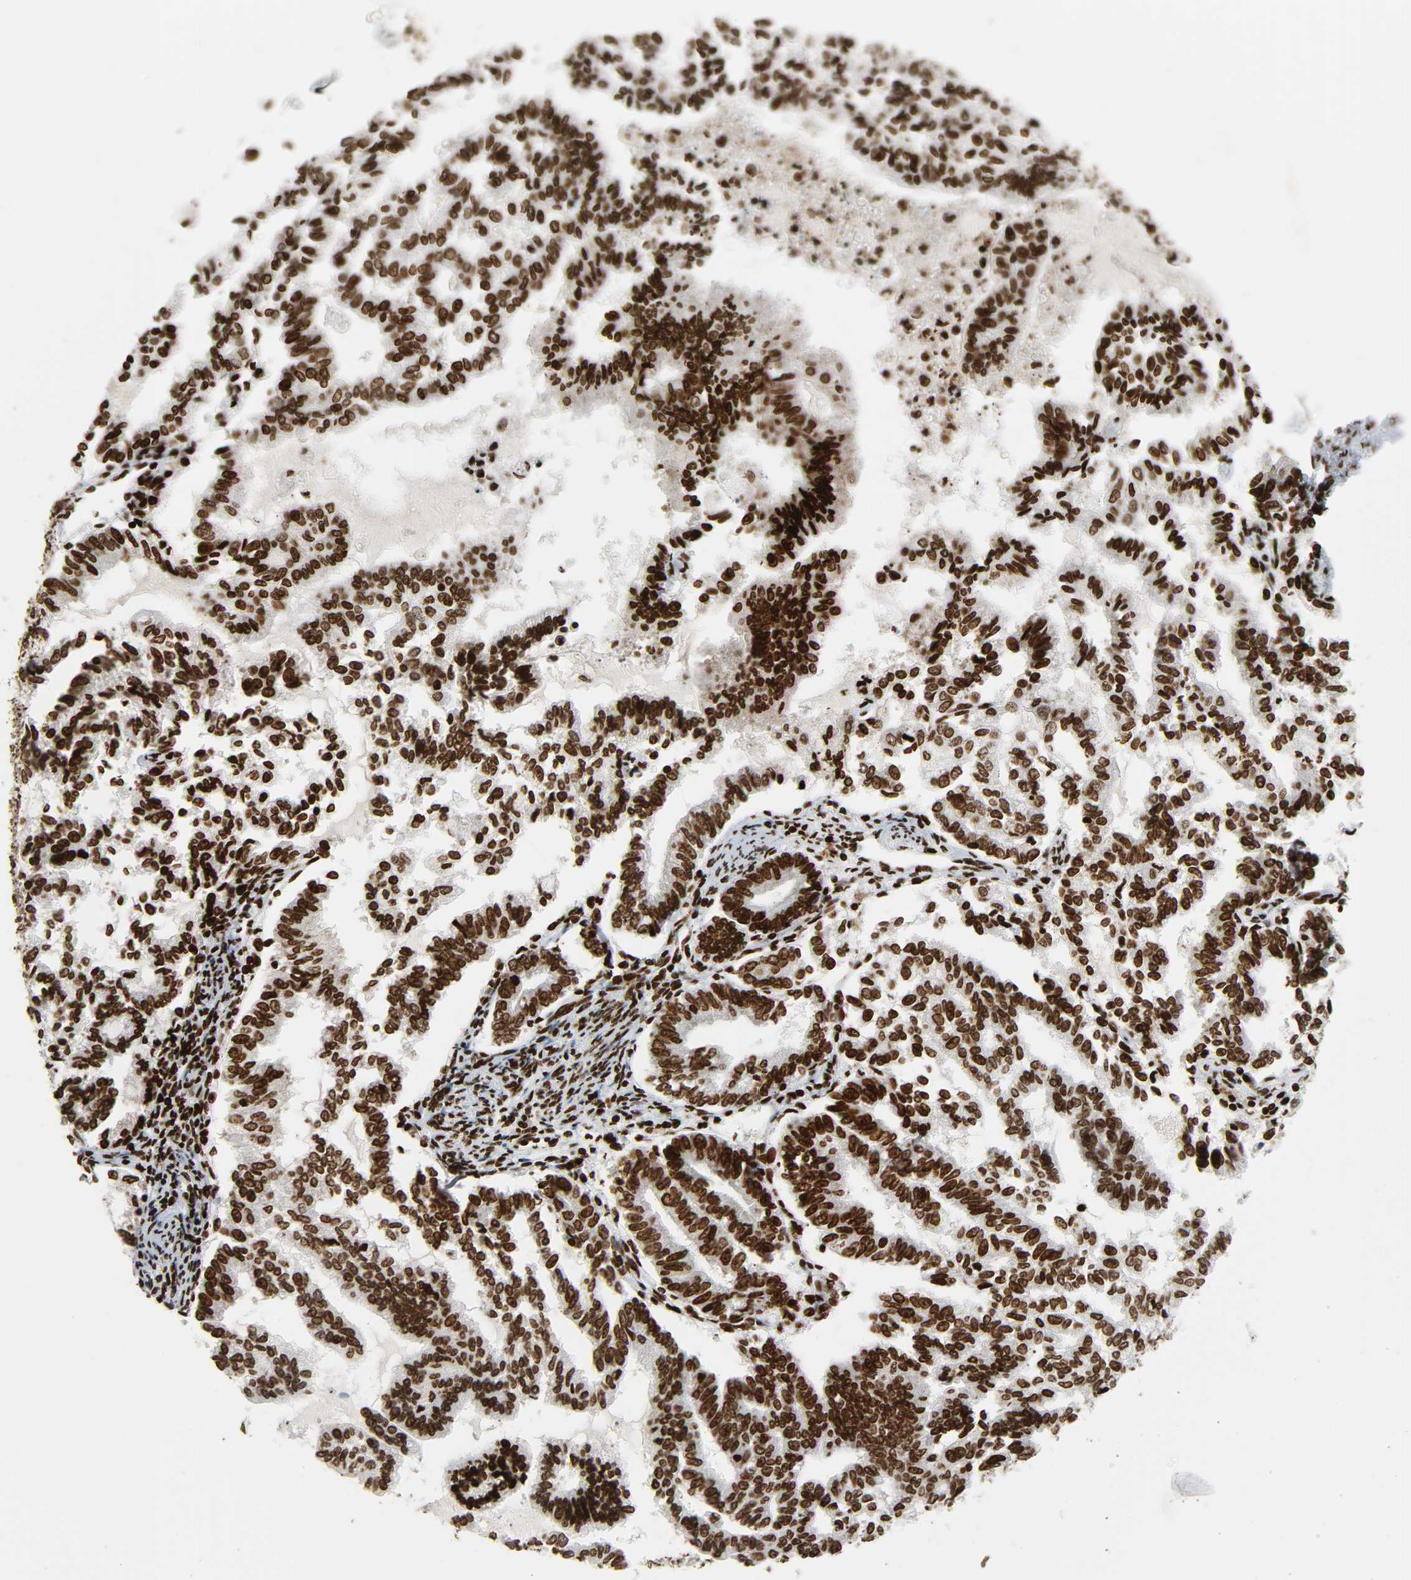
{"staining": {"intensity": "moderate", "quantity": ">75%", "location": "nuclear"}, "tissue": "endometrial cancer", "cell_type": "Tumor cells", "image_type": "cancer", "snomed": [{"axis": "morphology", "description": "Adenocarcinoma, NOS"}, {"axis": "topography", "description": "Endometrium"}], "caption": "Protein staining of adenocarcinoma (endometrial) tissue exhibits moderate nuclear staining in approximately >75% of tumor cells.", "gene": "RXRA", "patient": {"sex": "female", "age": 79}}